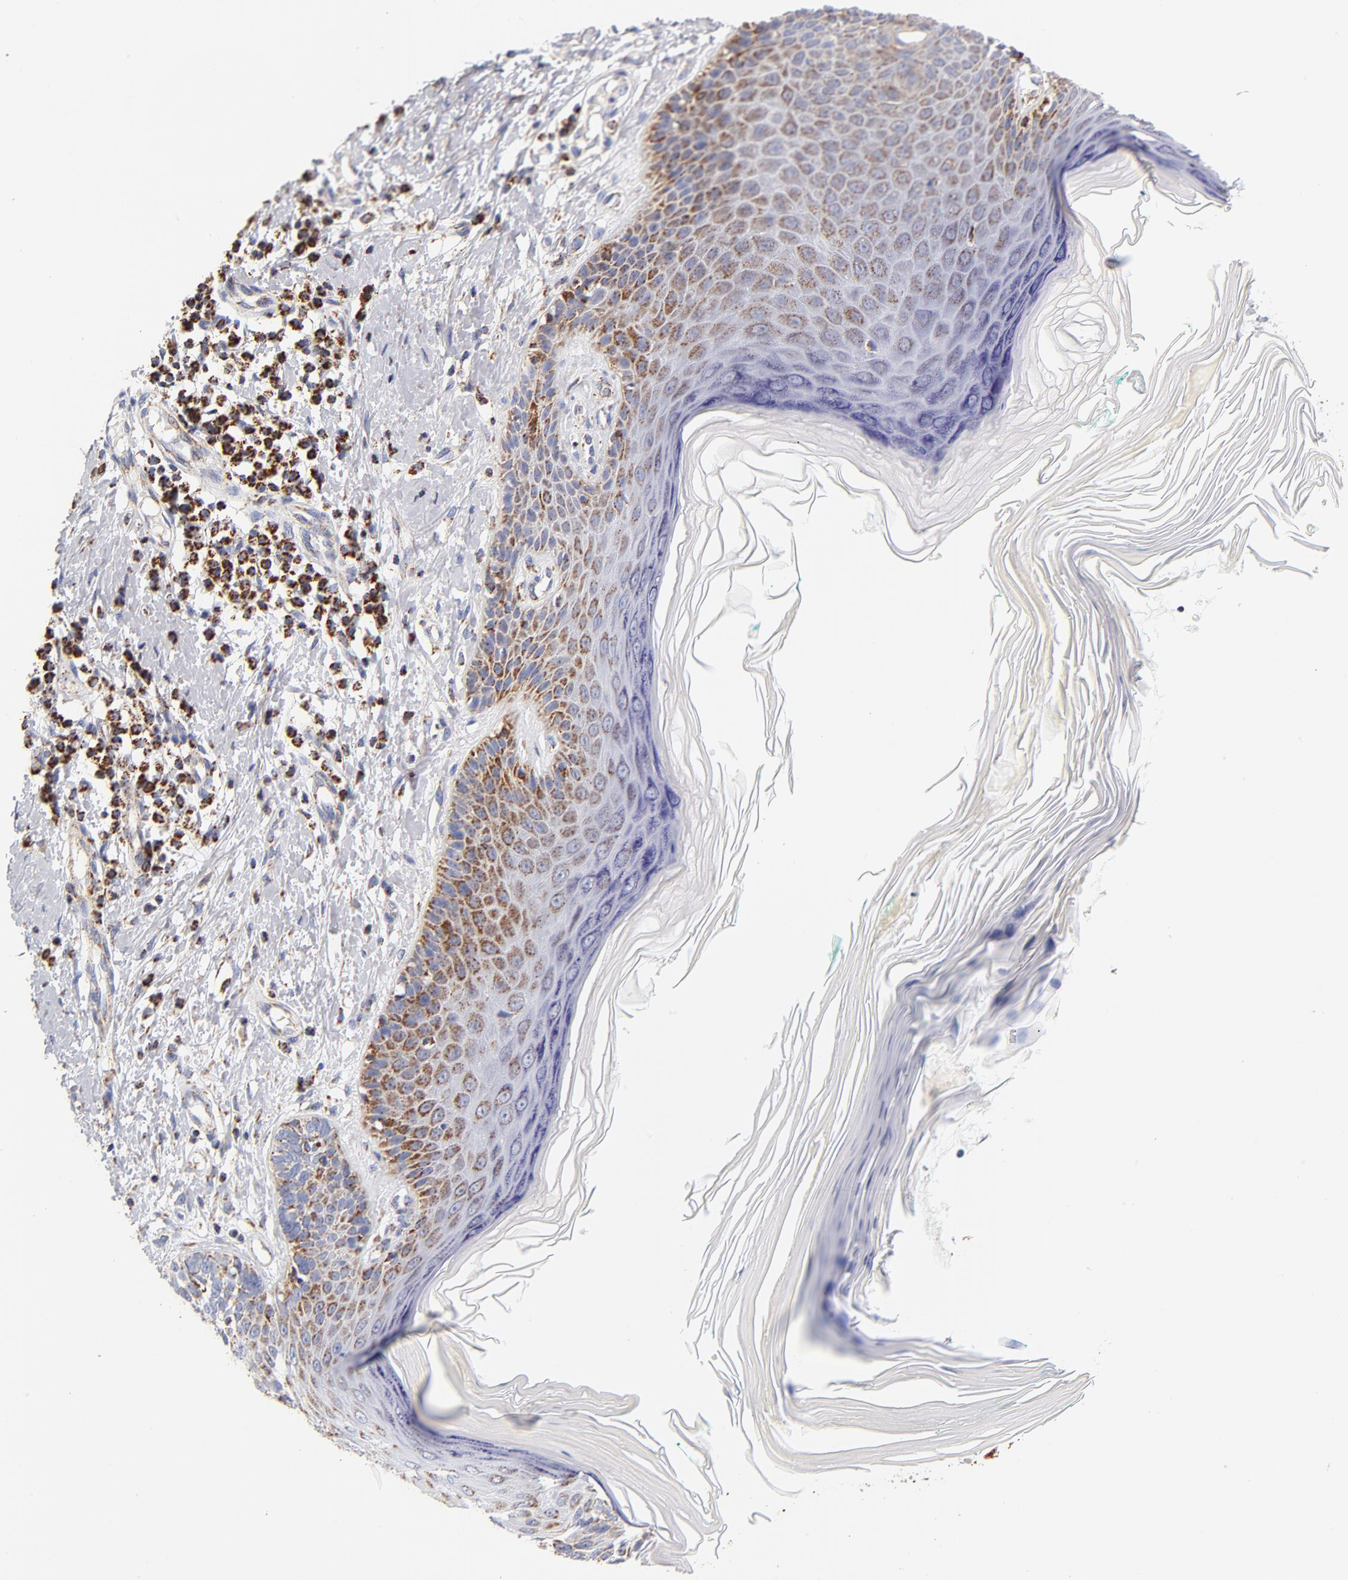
{"staining": {"intensity": "moderate", "quantity": ">75%", "location": "cytoplasmic/membranous"}, "tissue": "skin cancer", "cell_type": "Tumor cells", "image_type": "cancer", "snomed": [{"axis": "morphology", "description": "Normal tissue, NOS"}, {"axis": "morphology", "description": "Basal cell carcinoma"}, {"axis": "topography", "description": "Skin"}], "caption": "Approximately >75% of tumor cells in human skin cancer demonstrate moderate cytoplasmic/membranous protein expression as visualized by brown immunohistochemical staining.", "gene": "ECHS1", "patient": {"sex": "male", "age": 77}}